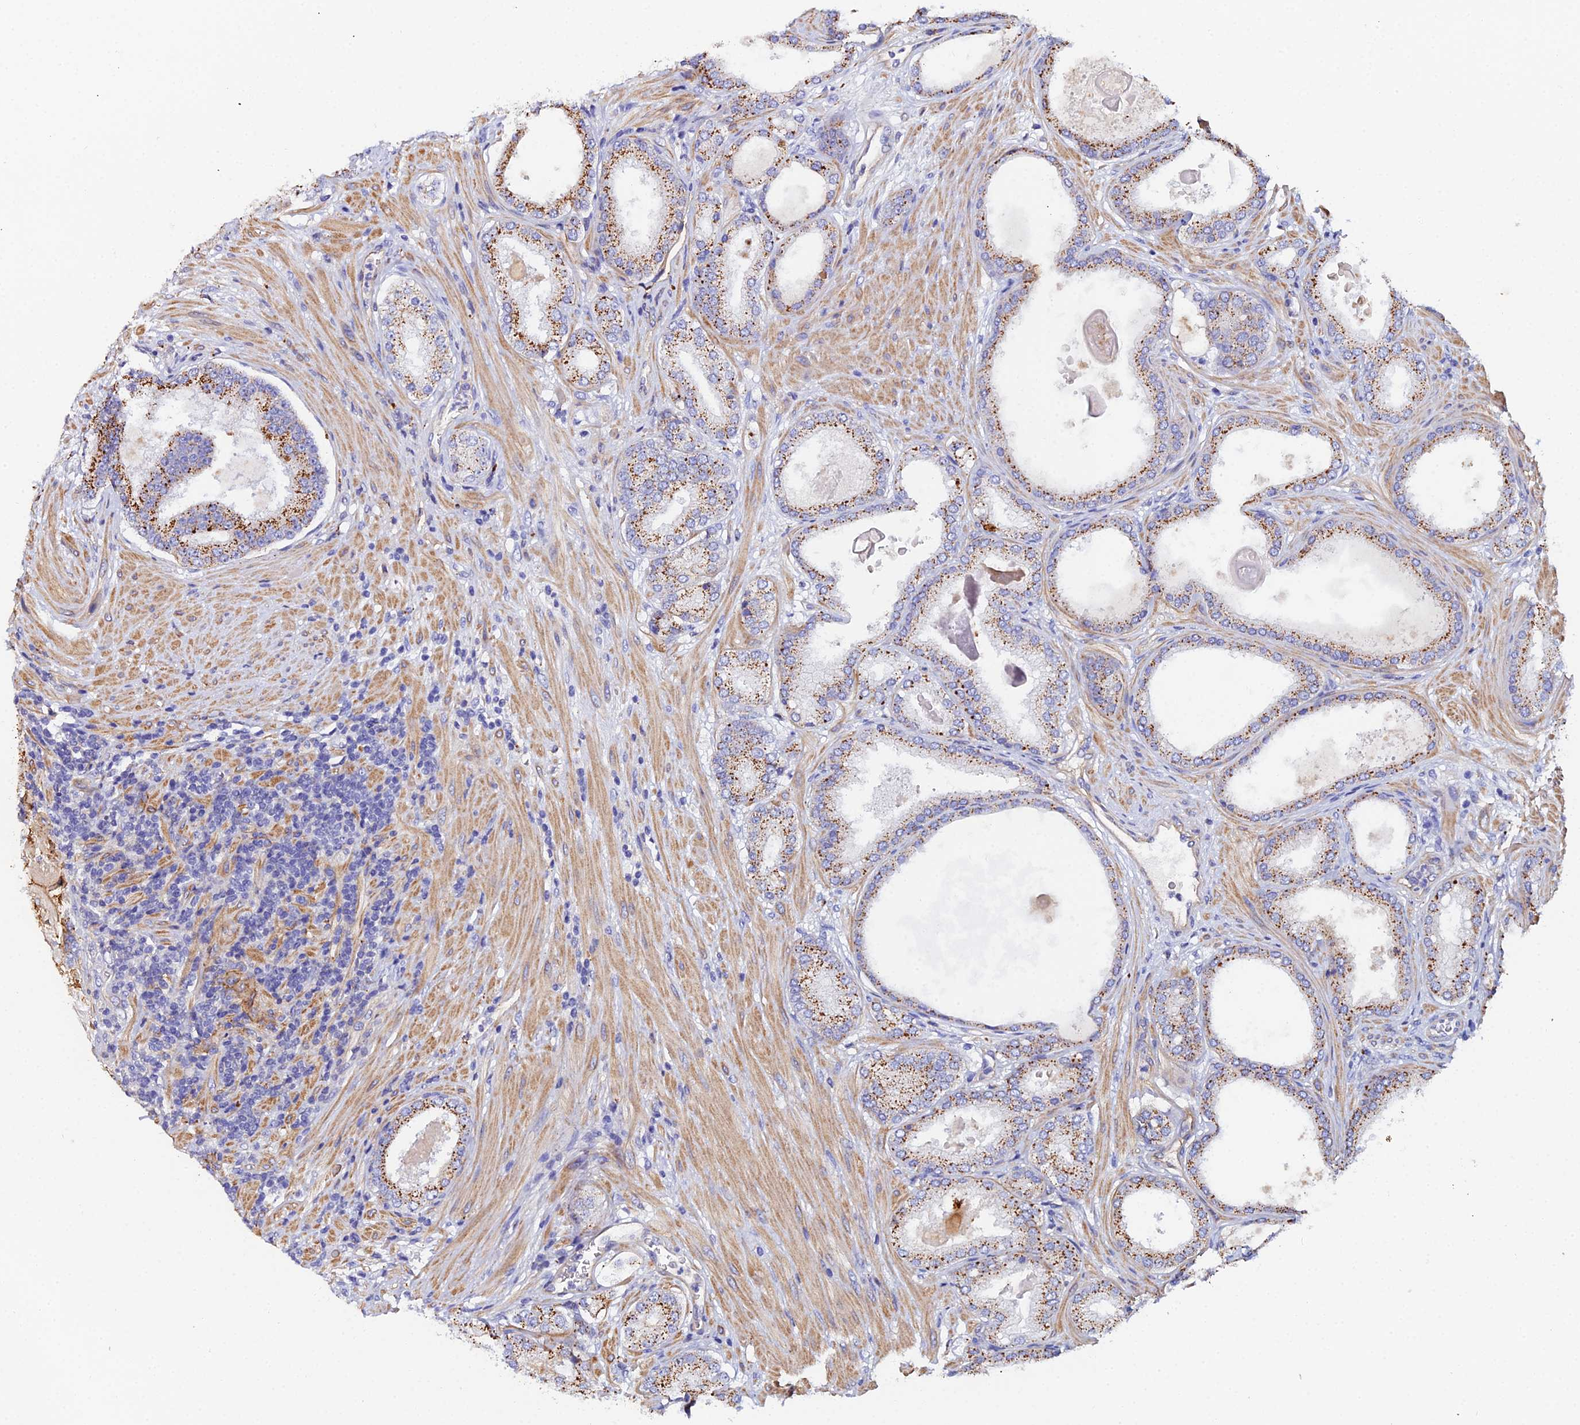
{"staining": {"intensity": "strong", "quantity": ">75%", "location": "cytoplasmic/membranous"}, "tissue": "prostate cancer", "cell_type": "Tumor cells", "image_type": "cancer", "snomed": [{"axis": "morphology", "description": "Adenocarcinoma, Low grade"}, {"axis": "topography", "description": "Prostate"}], "caption": "This is an image of IHC staining of prostate cancer (low-grade adenocarcinoma), which shows strong staining in the cytoplasmic/membranous of tumor cells.", "gene": "C6", "patient": {"sex": "male", "age": 59}}